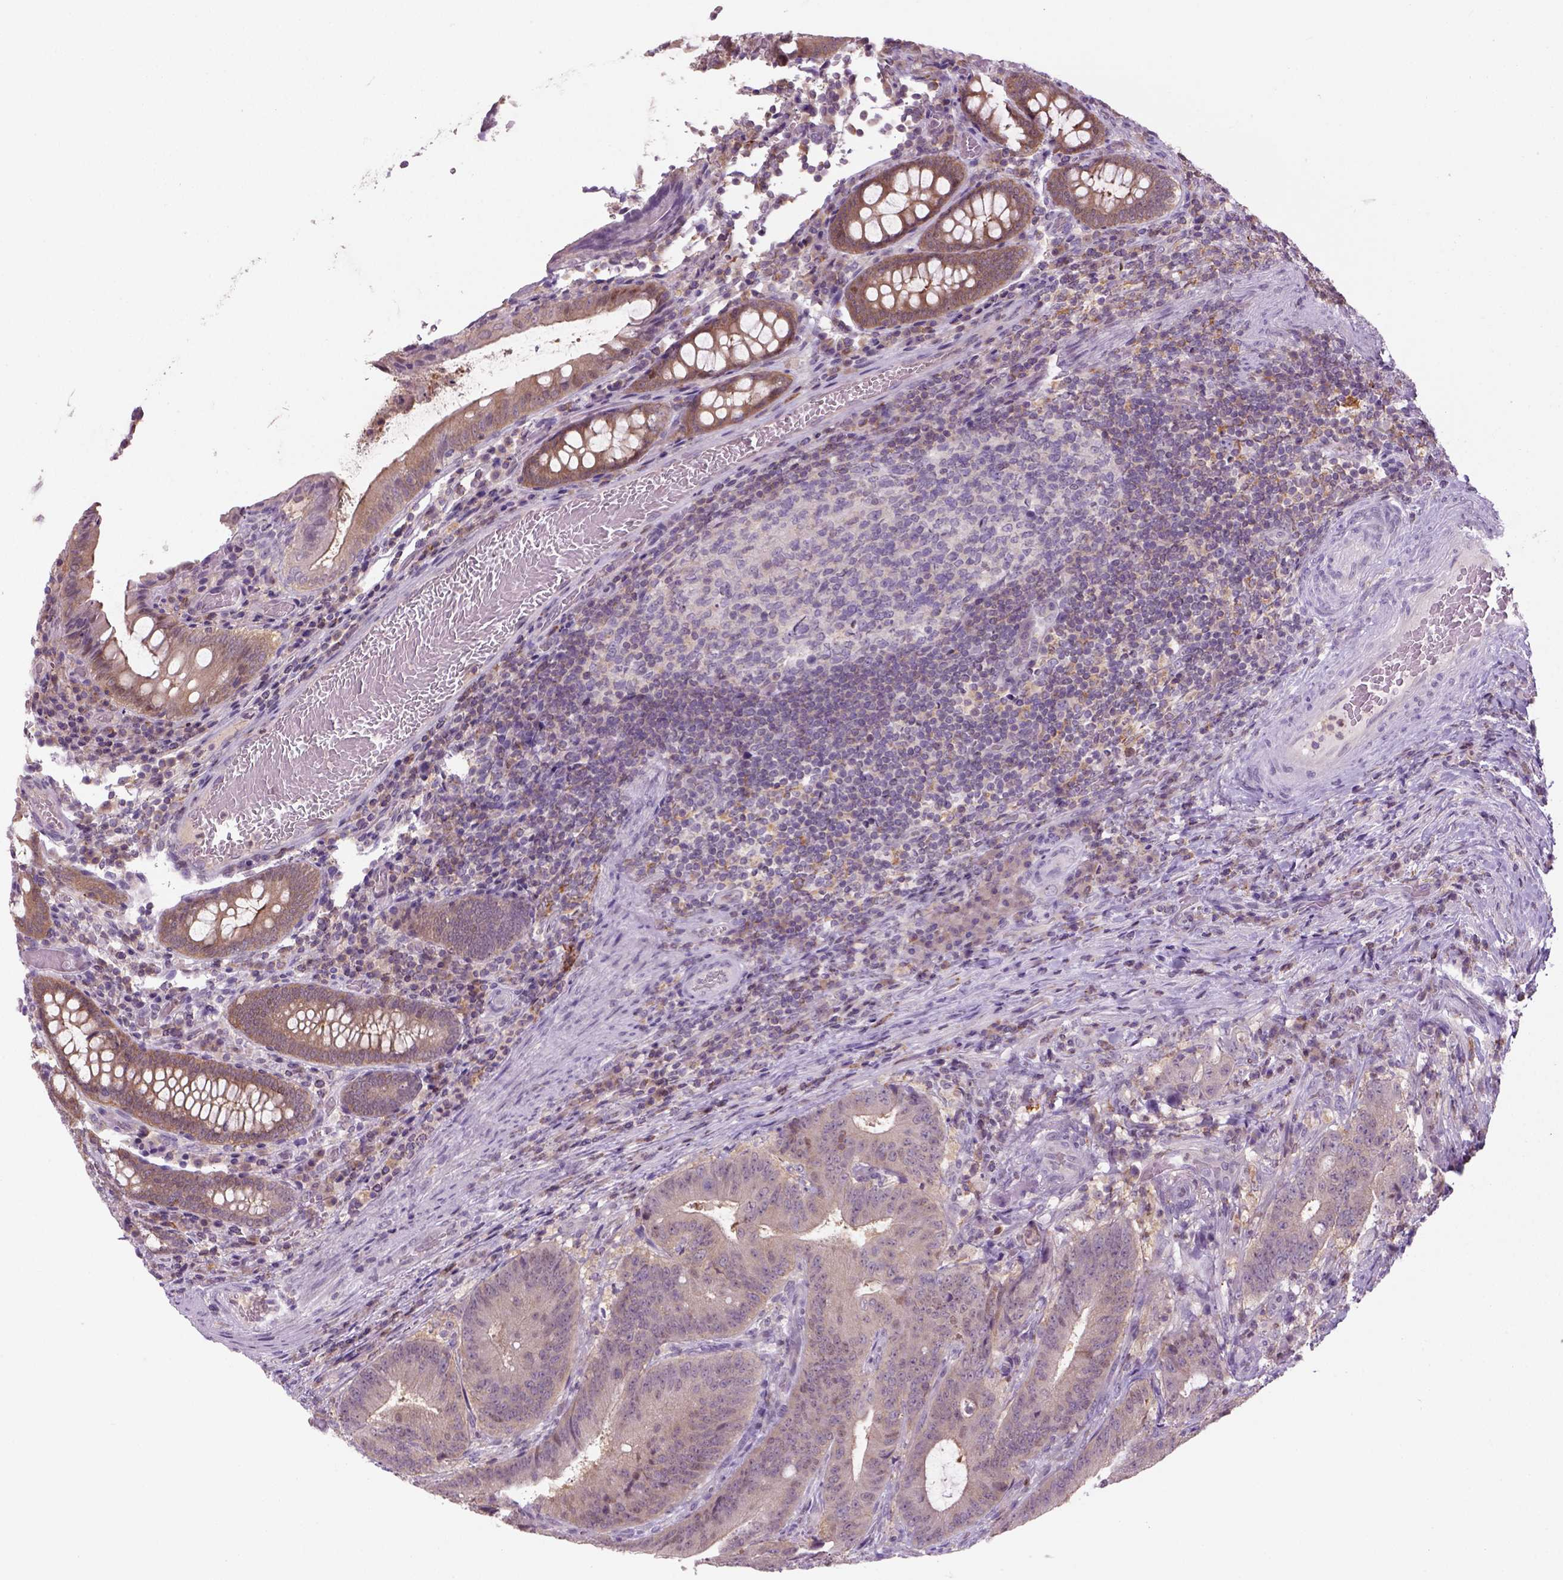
{"staining": {"intensity": "weak", "quantity": "25%-75%", "location": "cytoplasmic/membranous"}, "tissue": "colorectal cancer", "cell_type": "Tumor cells", "image_type": "cancer", "snomed": [{"axis": "morphology", "description": "Adenocarcinoma, NOS"}, {"axis": "topography", "description": "Colon"}], "caption": "This is a photomicrograph of immunohistochemistry staining of adenocarcinoma (colorectal), which shows weak expression in the cytoplasmic/membranous of tumor cells.", "gene": "GOT1", "patient": {"sex": "female", "age": 43}}